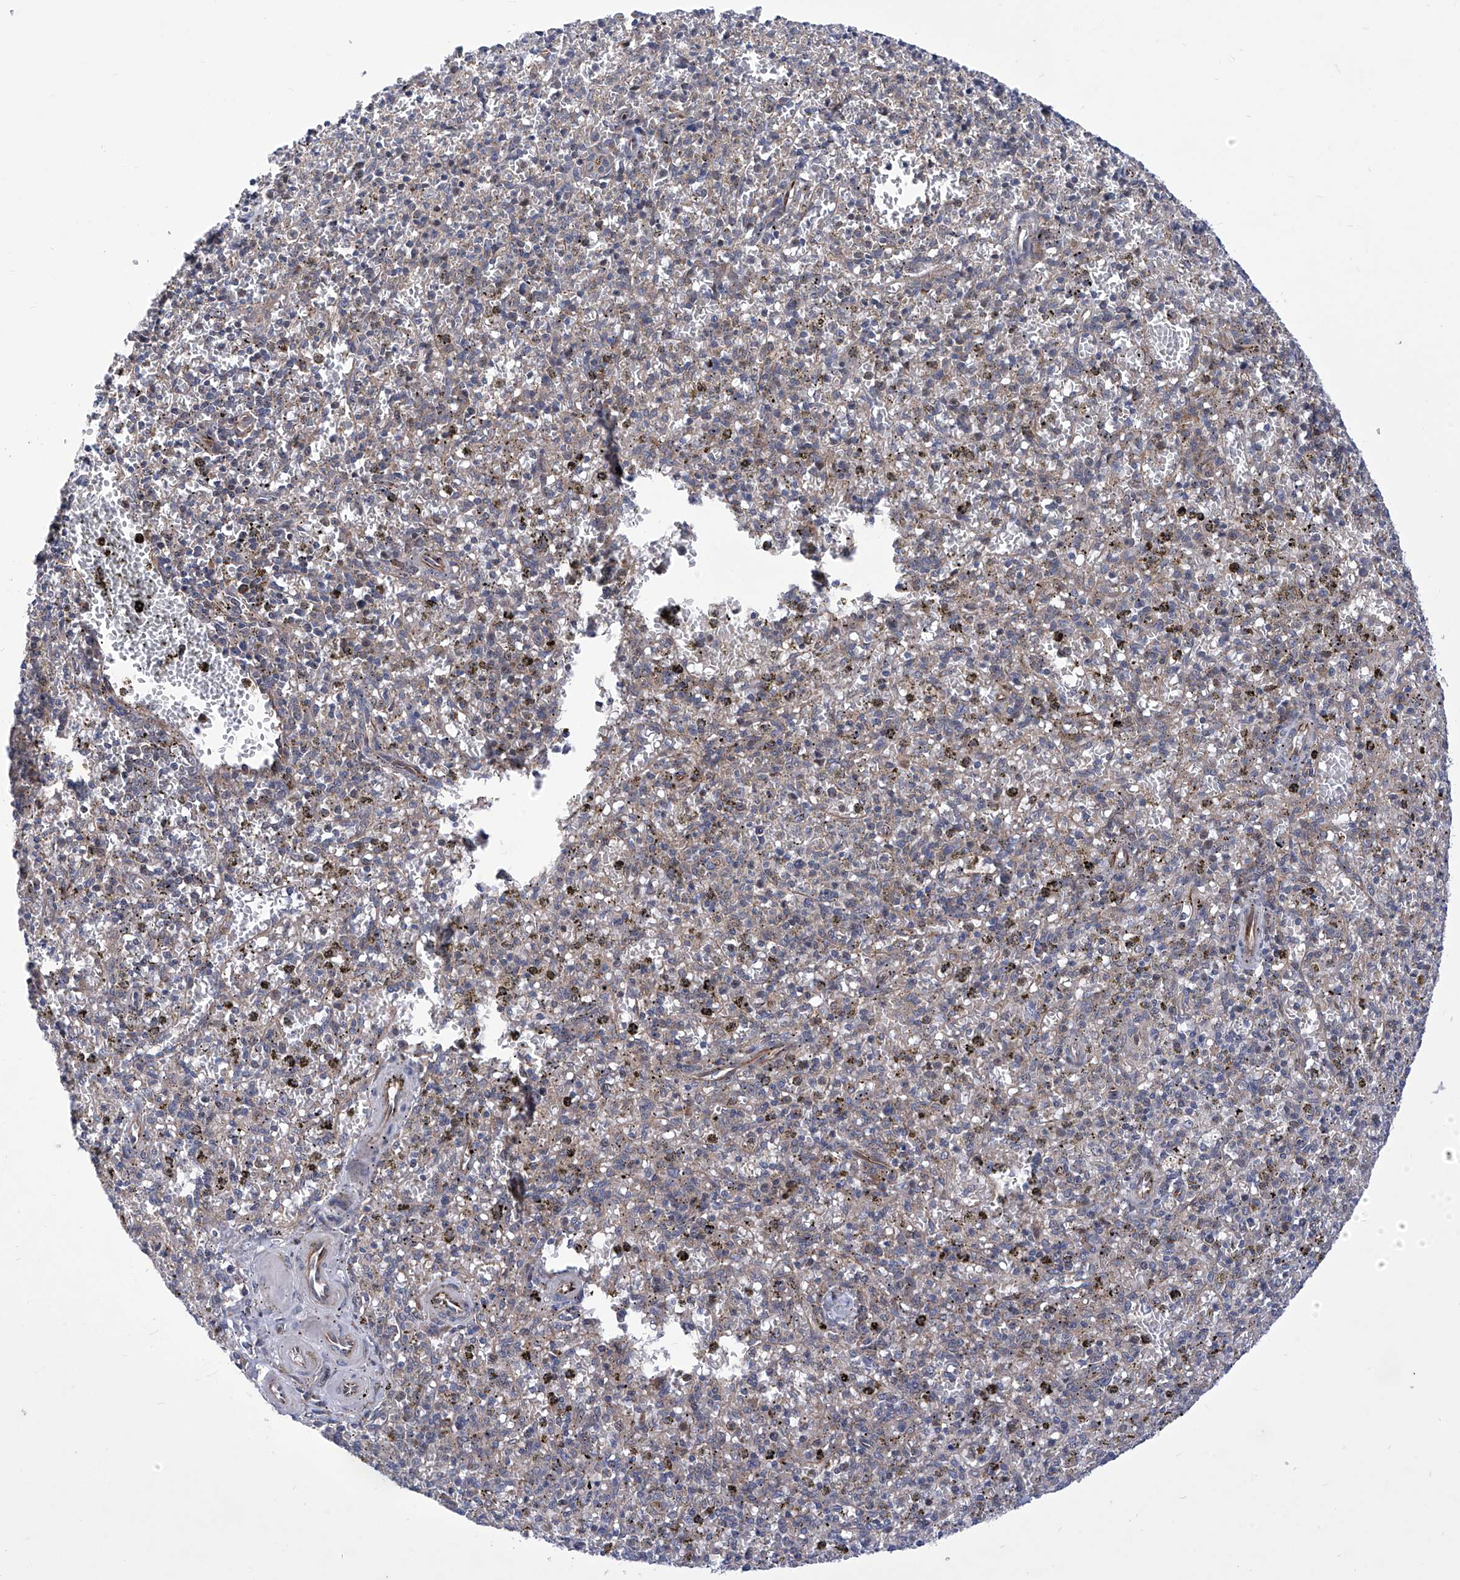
{"staining": {"intensity": "weak", "quantity": "<25%", "location": "cytoplasmic/membranous"}, "tissue": "spleen", "cell_type": "Cells in red pulp", "image_type": "normal", "snomed": [{"axis": "morphology", "description": "Normal tissue, NOS"}, {"axis": "topography", "description": "Spleen"}], "caption": "Cells in red pulp are negative for brown protein staining in benign spleen. (DAB (3,3'-diaminobenzidine) IHC with hematoxylin counter stain).", "gene": "KTI12", "patient": {"sex": "male", "age": 72}}